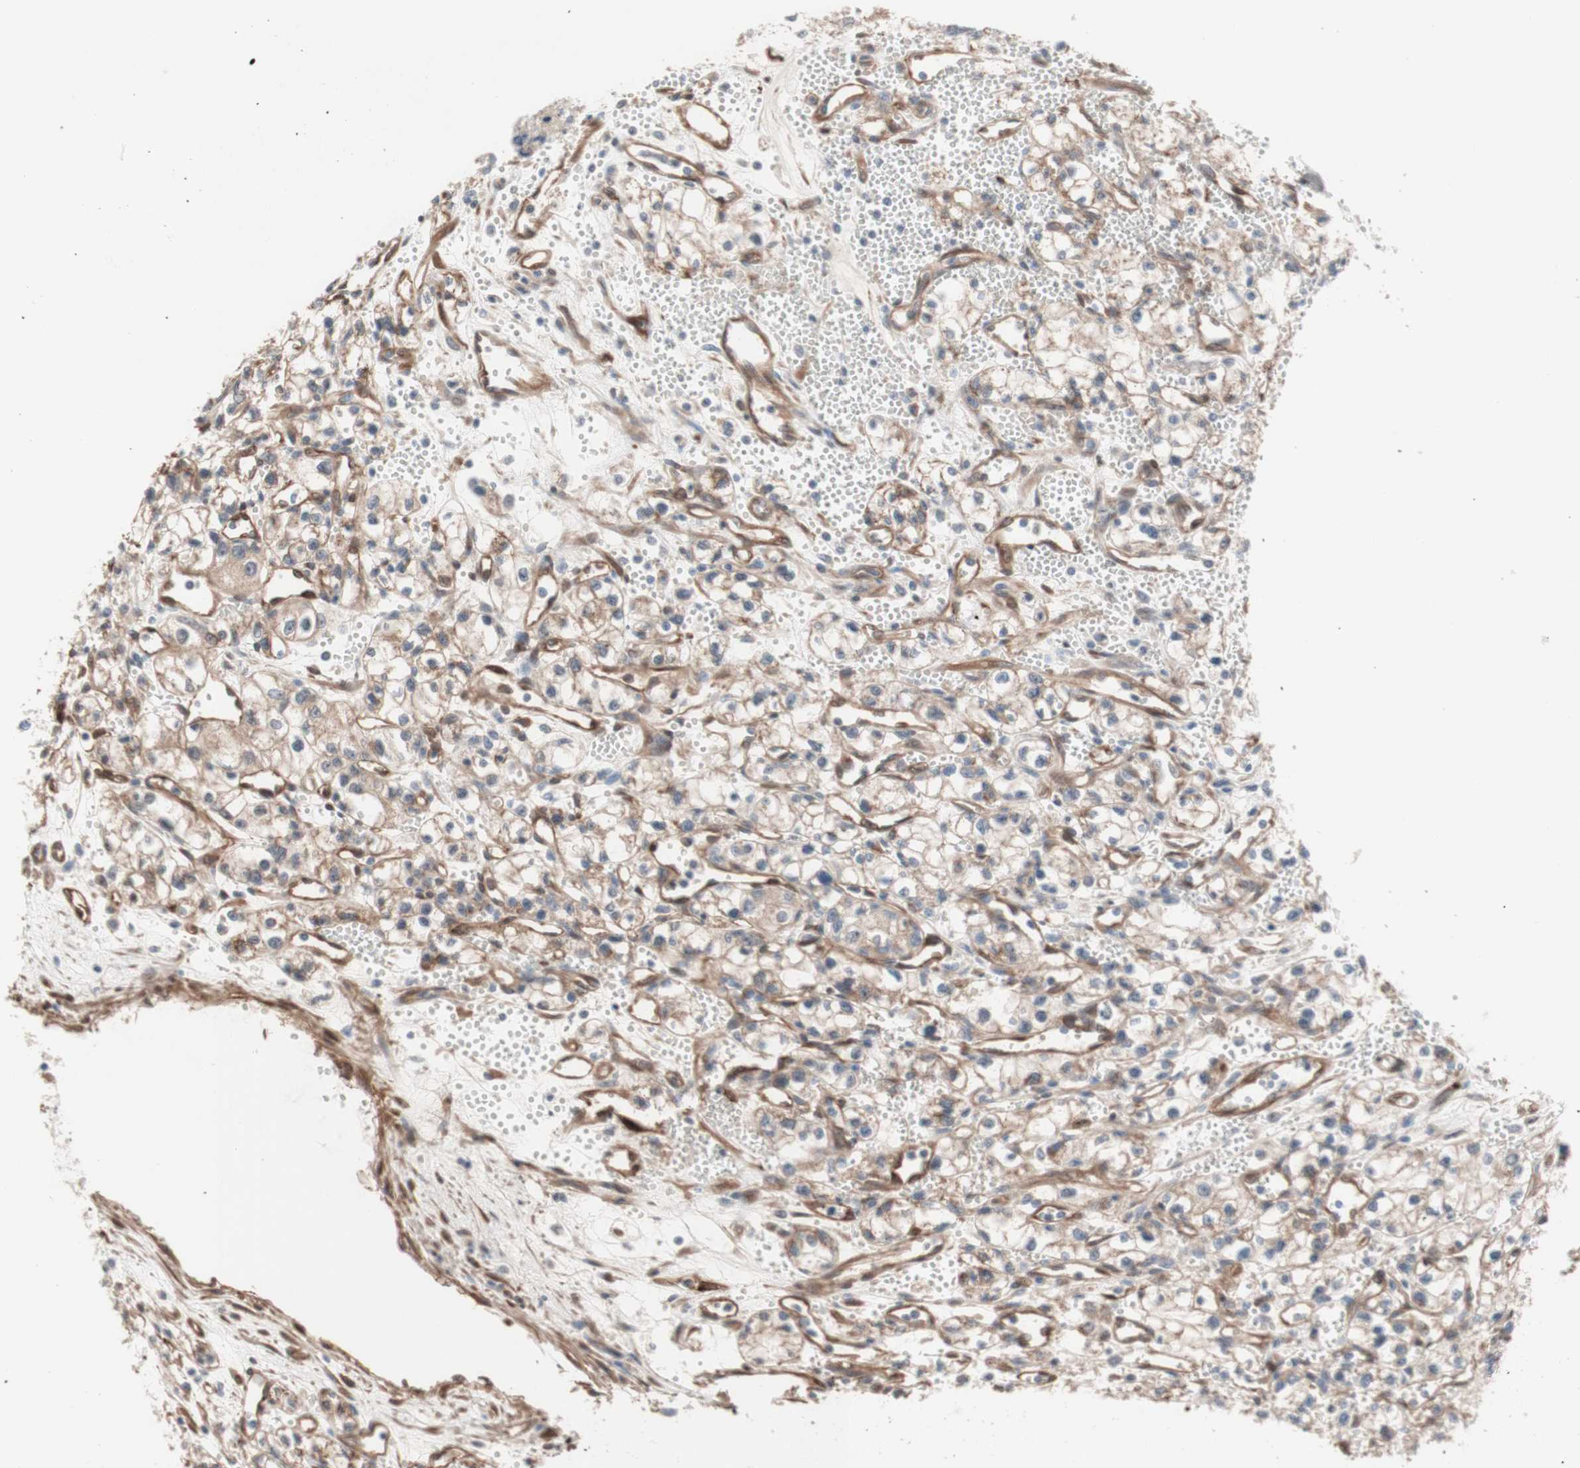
{"staining": {"intensity": "moderate", "quantity": ">75%", "location": "cytoplasmic/membranous"}, "tissue": "renal cancer", "cell_type": "Tumor cells", "image_type": "cancer", "snomed": [{"axis": "morphology", "description": "Normal tissue, NOS"}, {"axis": "morphology", "description": "Adenocarcinoma, NOS"}, {"axis": "topography", "description": "Kidney"}], "caption": "Human renal cancer stained with a brown dye displays moderate cytoplasmic/membranous positive staining in about >75% of tumor cells.", "gene": "CNN3", "patient": {"sex": "male", "age": 59}}